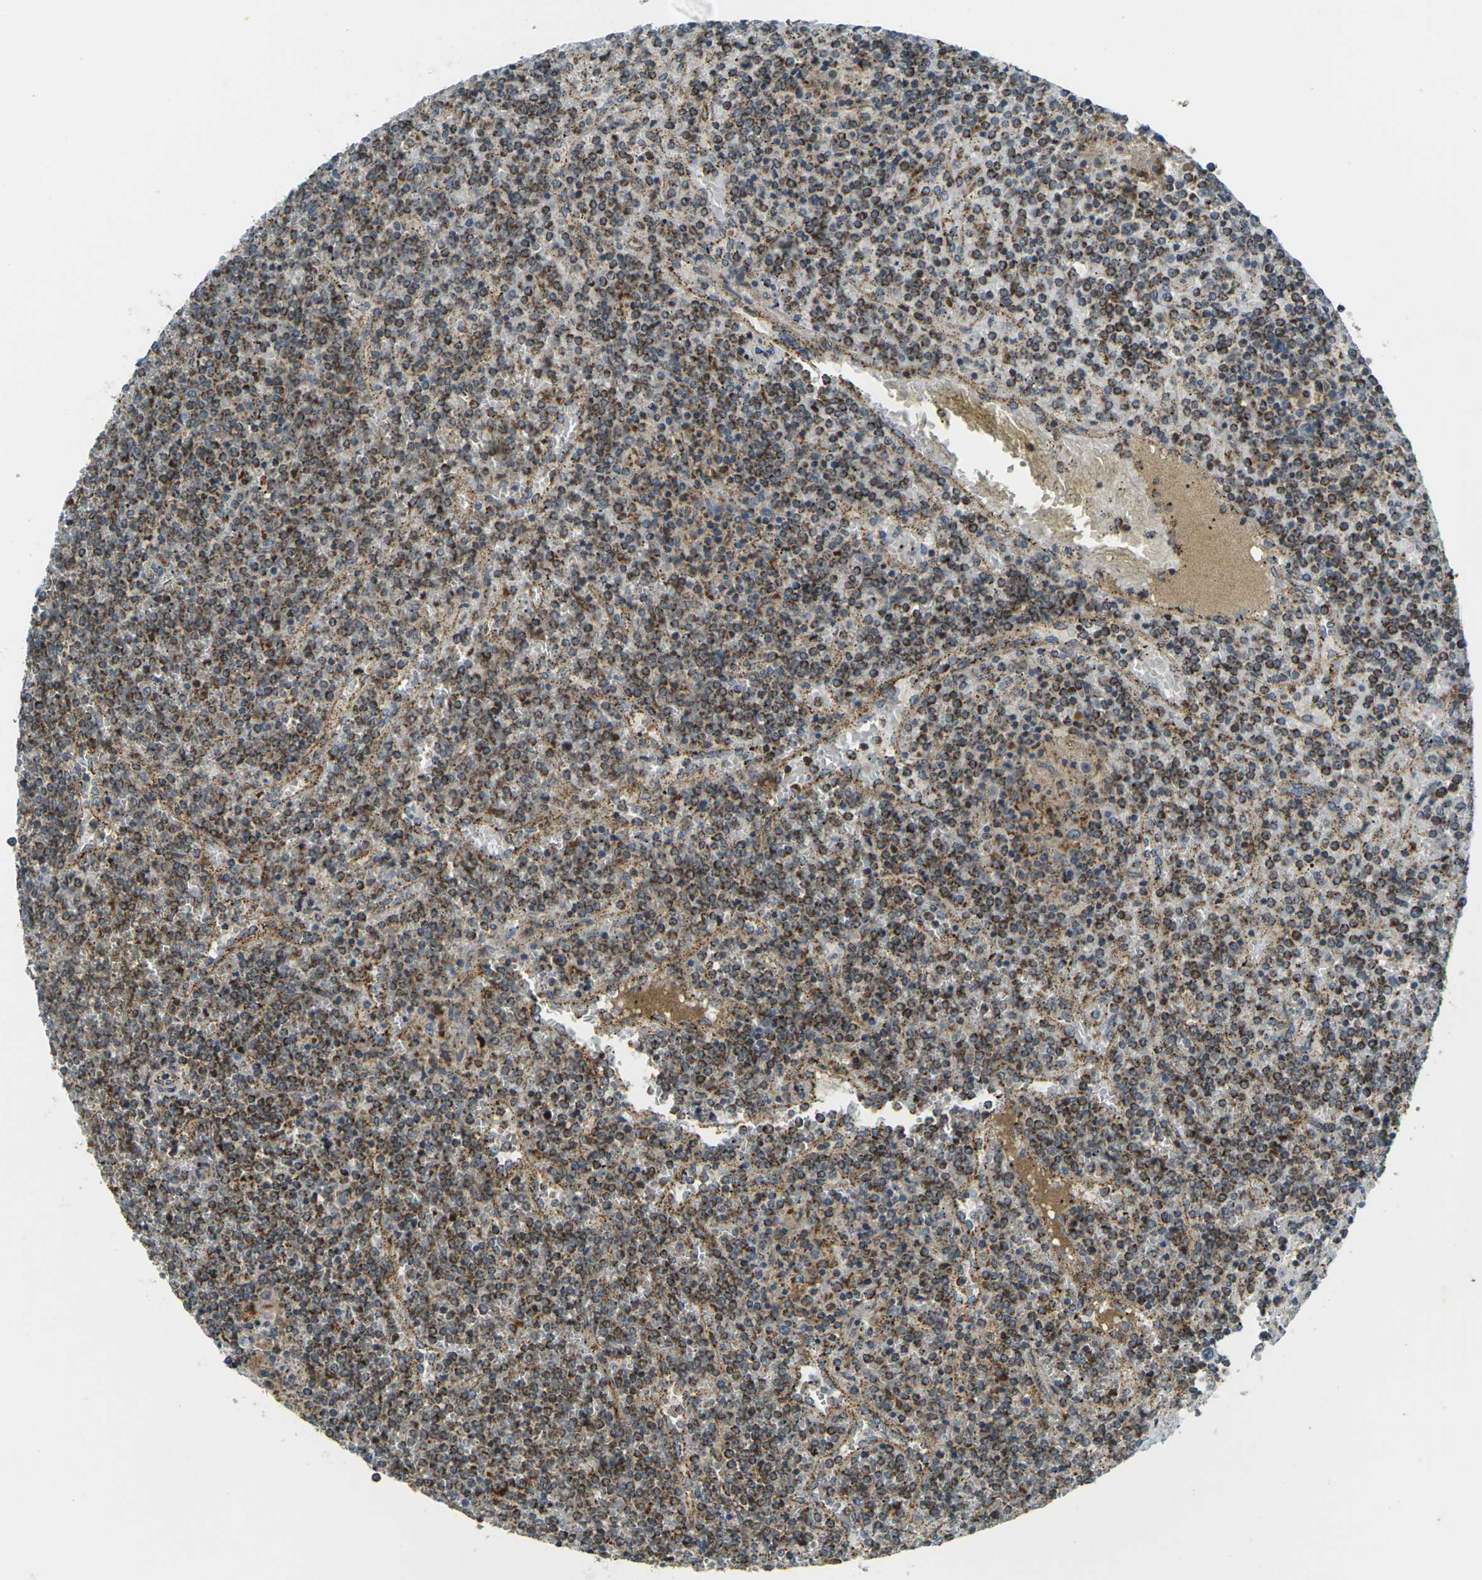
{"staining": {"intensity": "moderate", "quantity": ">75%", "location": "cytoplasmic/membranous"}, "tissue": "lymphoma", "cell_type": "Tumor cells", "image_type": "cancer", "snomed": [{"axis": "morphology", "description": "Malignant lymphoma, non-Hodgkin's type, Low grade"}, {"axis": "topography", "description": "Spleen"}], "caption": "IHC of lymphoma demonstrates medium levels of moderate cytoplasmic/membranous expression in about >75% of tumor cells. The staining was performed using DAB to visualize the protein expression in brown, while the nuclei were stained in blue with hematoxylin (Magnification: 20x).", "gene": "IGF1R", "patient": {"sex": "female", "age": 19}}